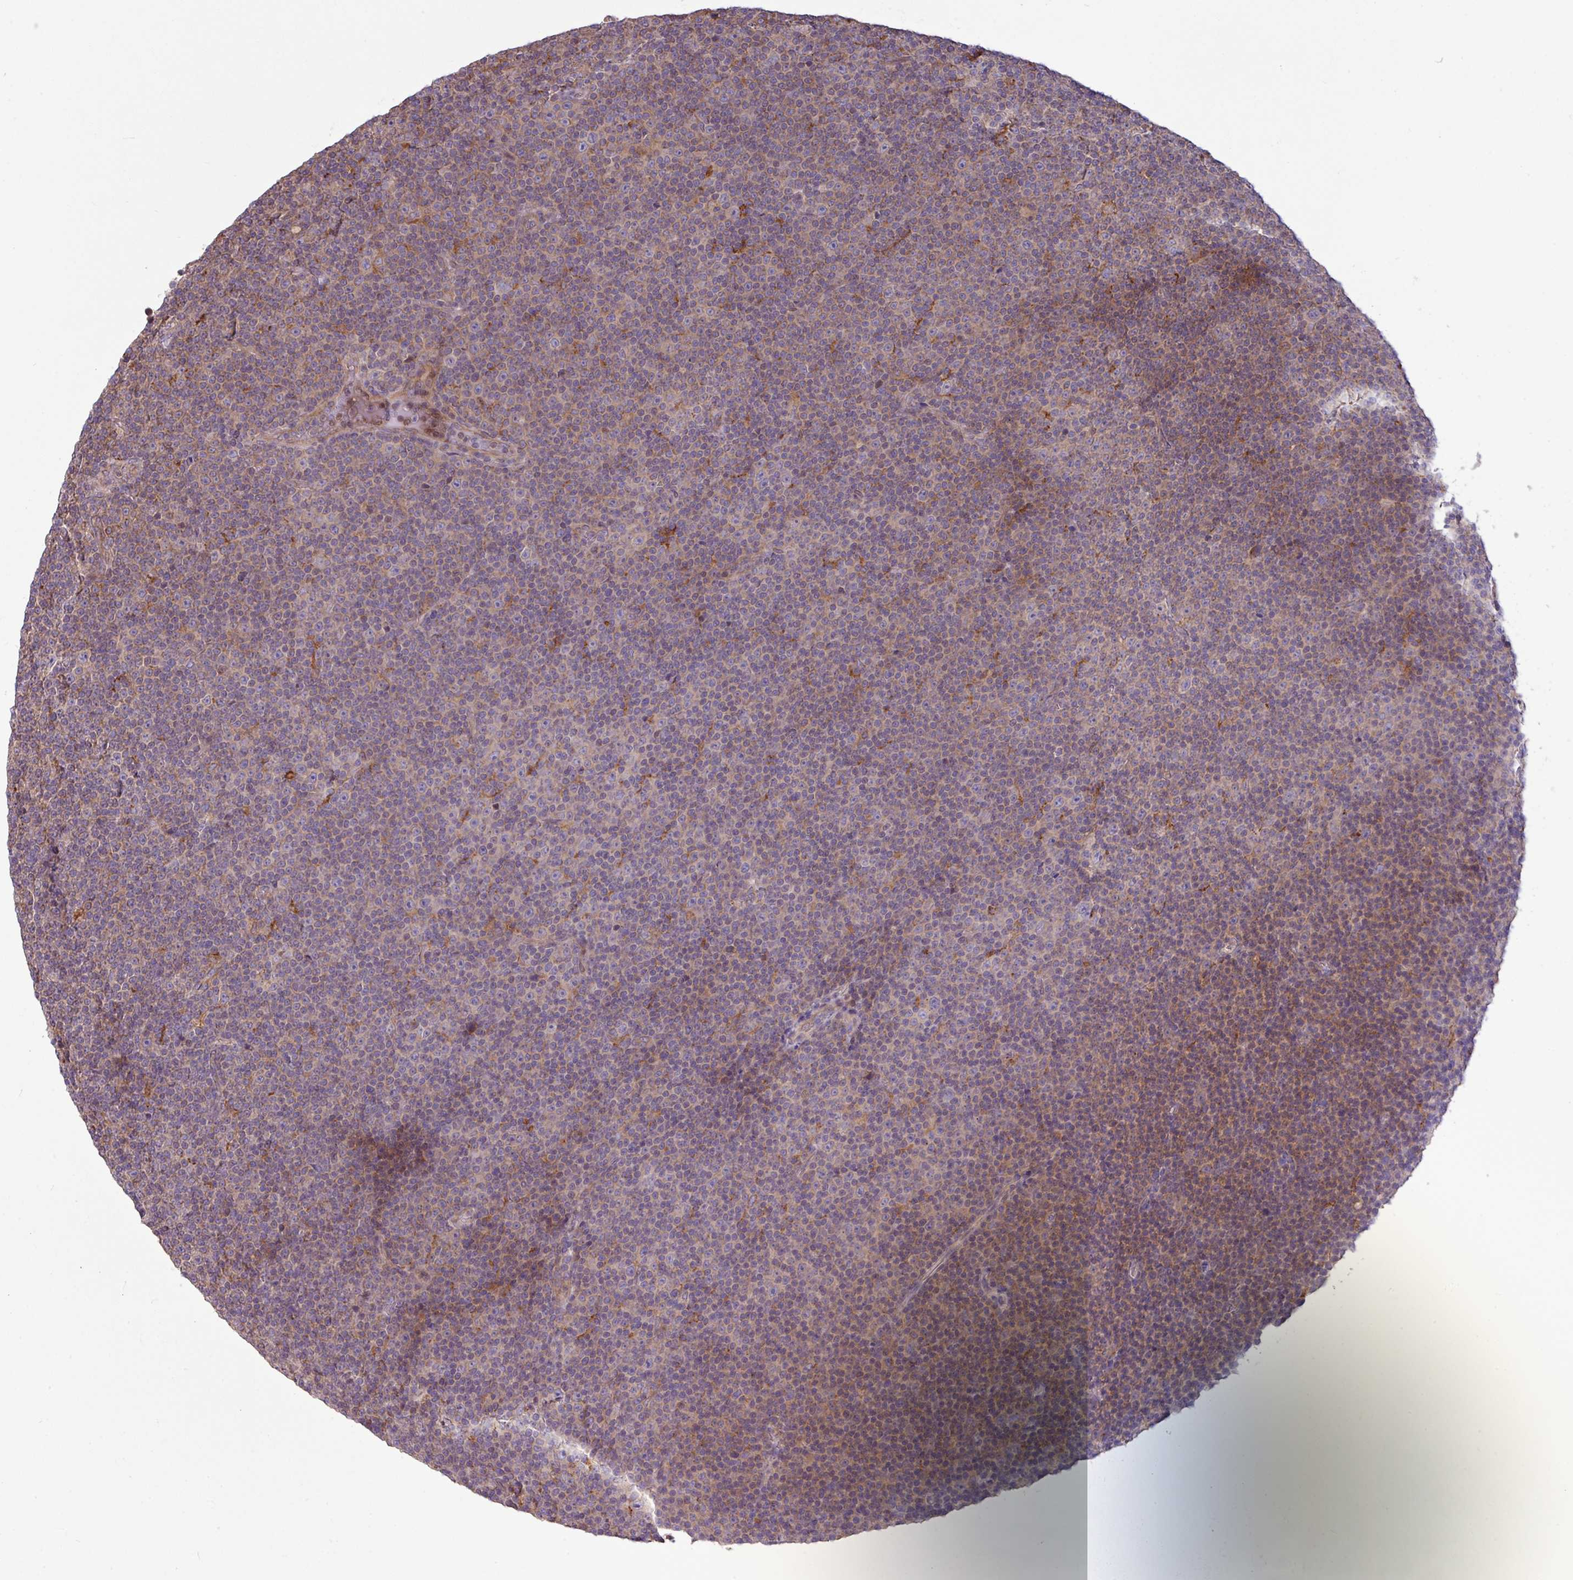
{"staining": {"intensity": "negative", "quantity": "none", "location": "none"}, "tissue": "lymphoma", "cell_type": "Tumor cells", "image_type": "cancer", "snomed": [{"axis": "morphology", "description": "Malignant lymphoma, non-Hodgkin's type, Low grade"}, {"axis": "topography", "description": "Lymph node"}], "caption": "Lymphoma was stained to show a protein in brown. There is no significant staining in tumor cells.", "gene": "ARHGEF25", "patient": {"sex": "female", "age": 67}}